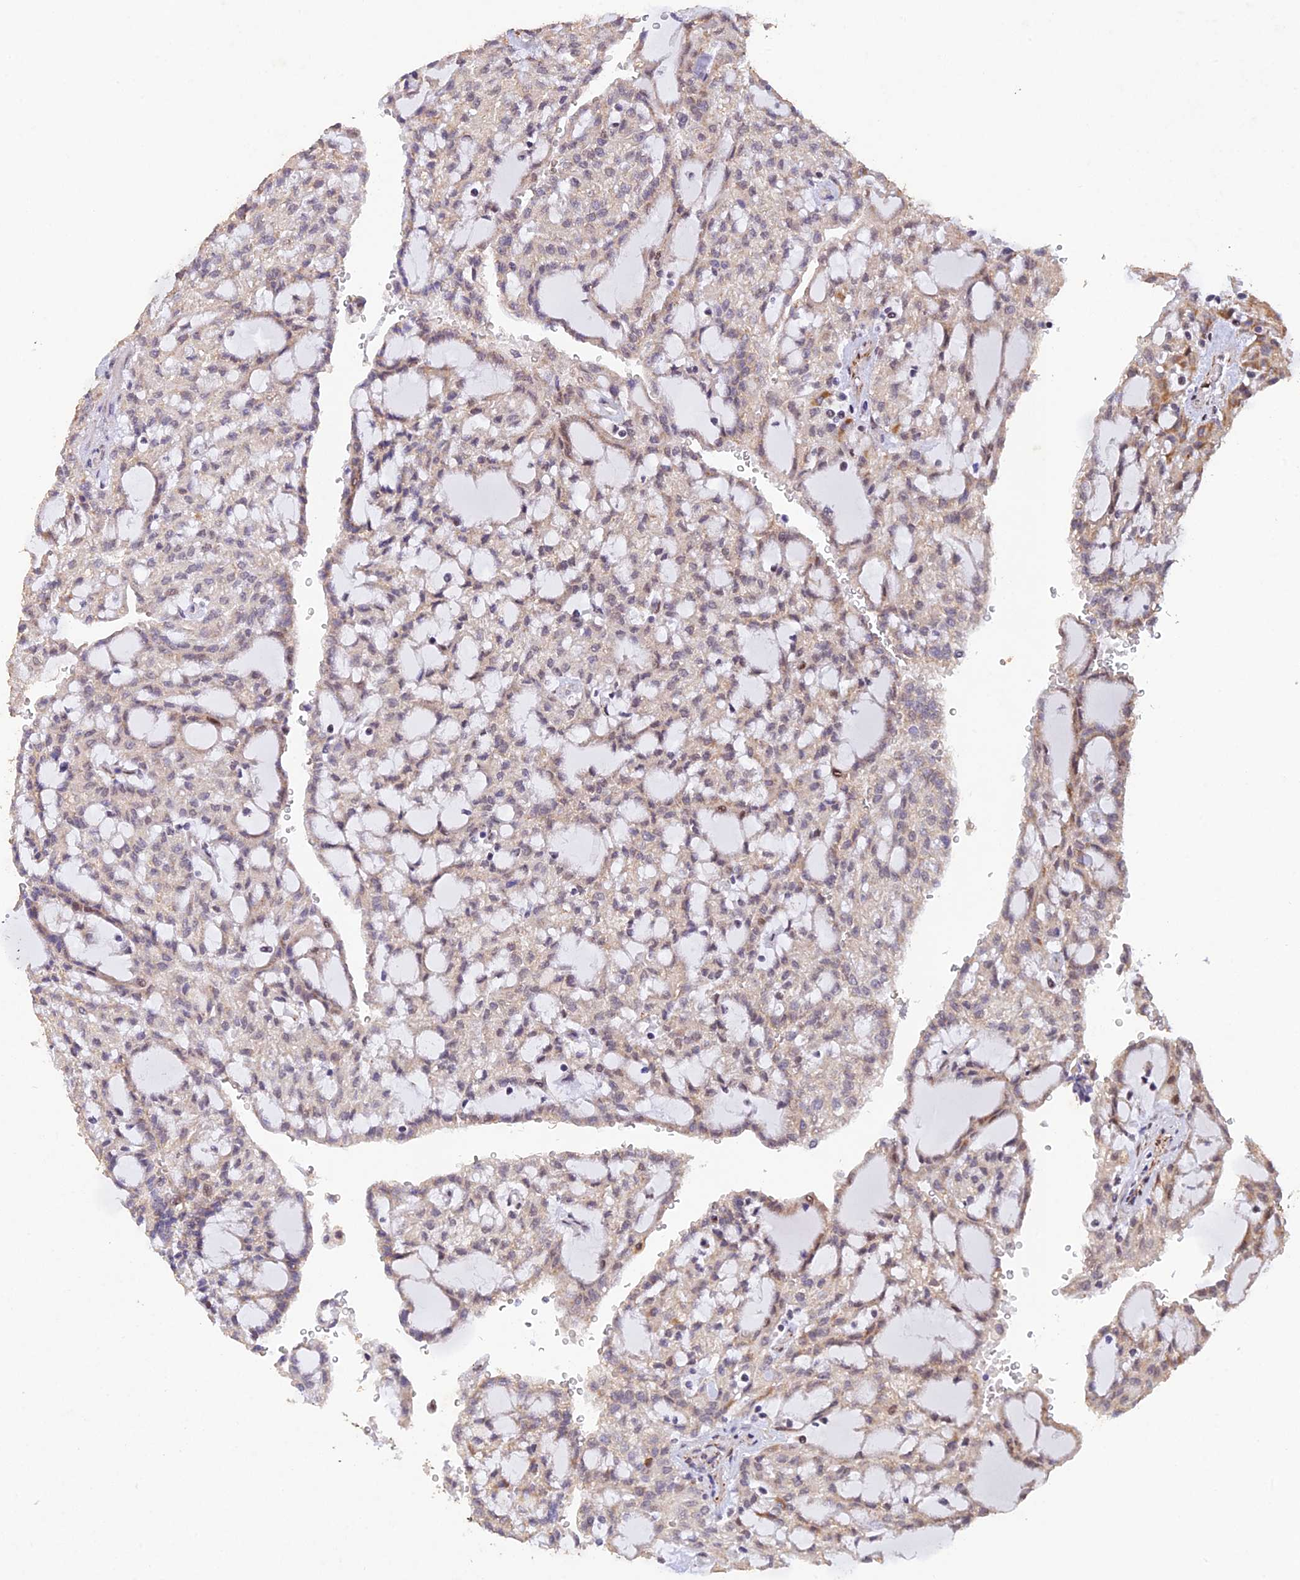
{"staining": {"intensity": "weak", "quantity": "<25%", "location": "cytoplasmic/membranous,nuclear"}, "tissue": "renal cancer", "cell_type": "Tumor cells", "image_type": "cancer", "snomed": [{"axis": "morphology", "description": "Adenocarcinoma, NOS"}, {"axis": "topography", "description": "Kidney"}], "caption": "A photomicrograph of human adenocarcinoma (renal) is negative for staining in tumor cells.", "gene": "WDR55", "patient": {"sex": "male", "age": 63}}